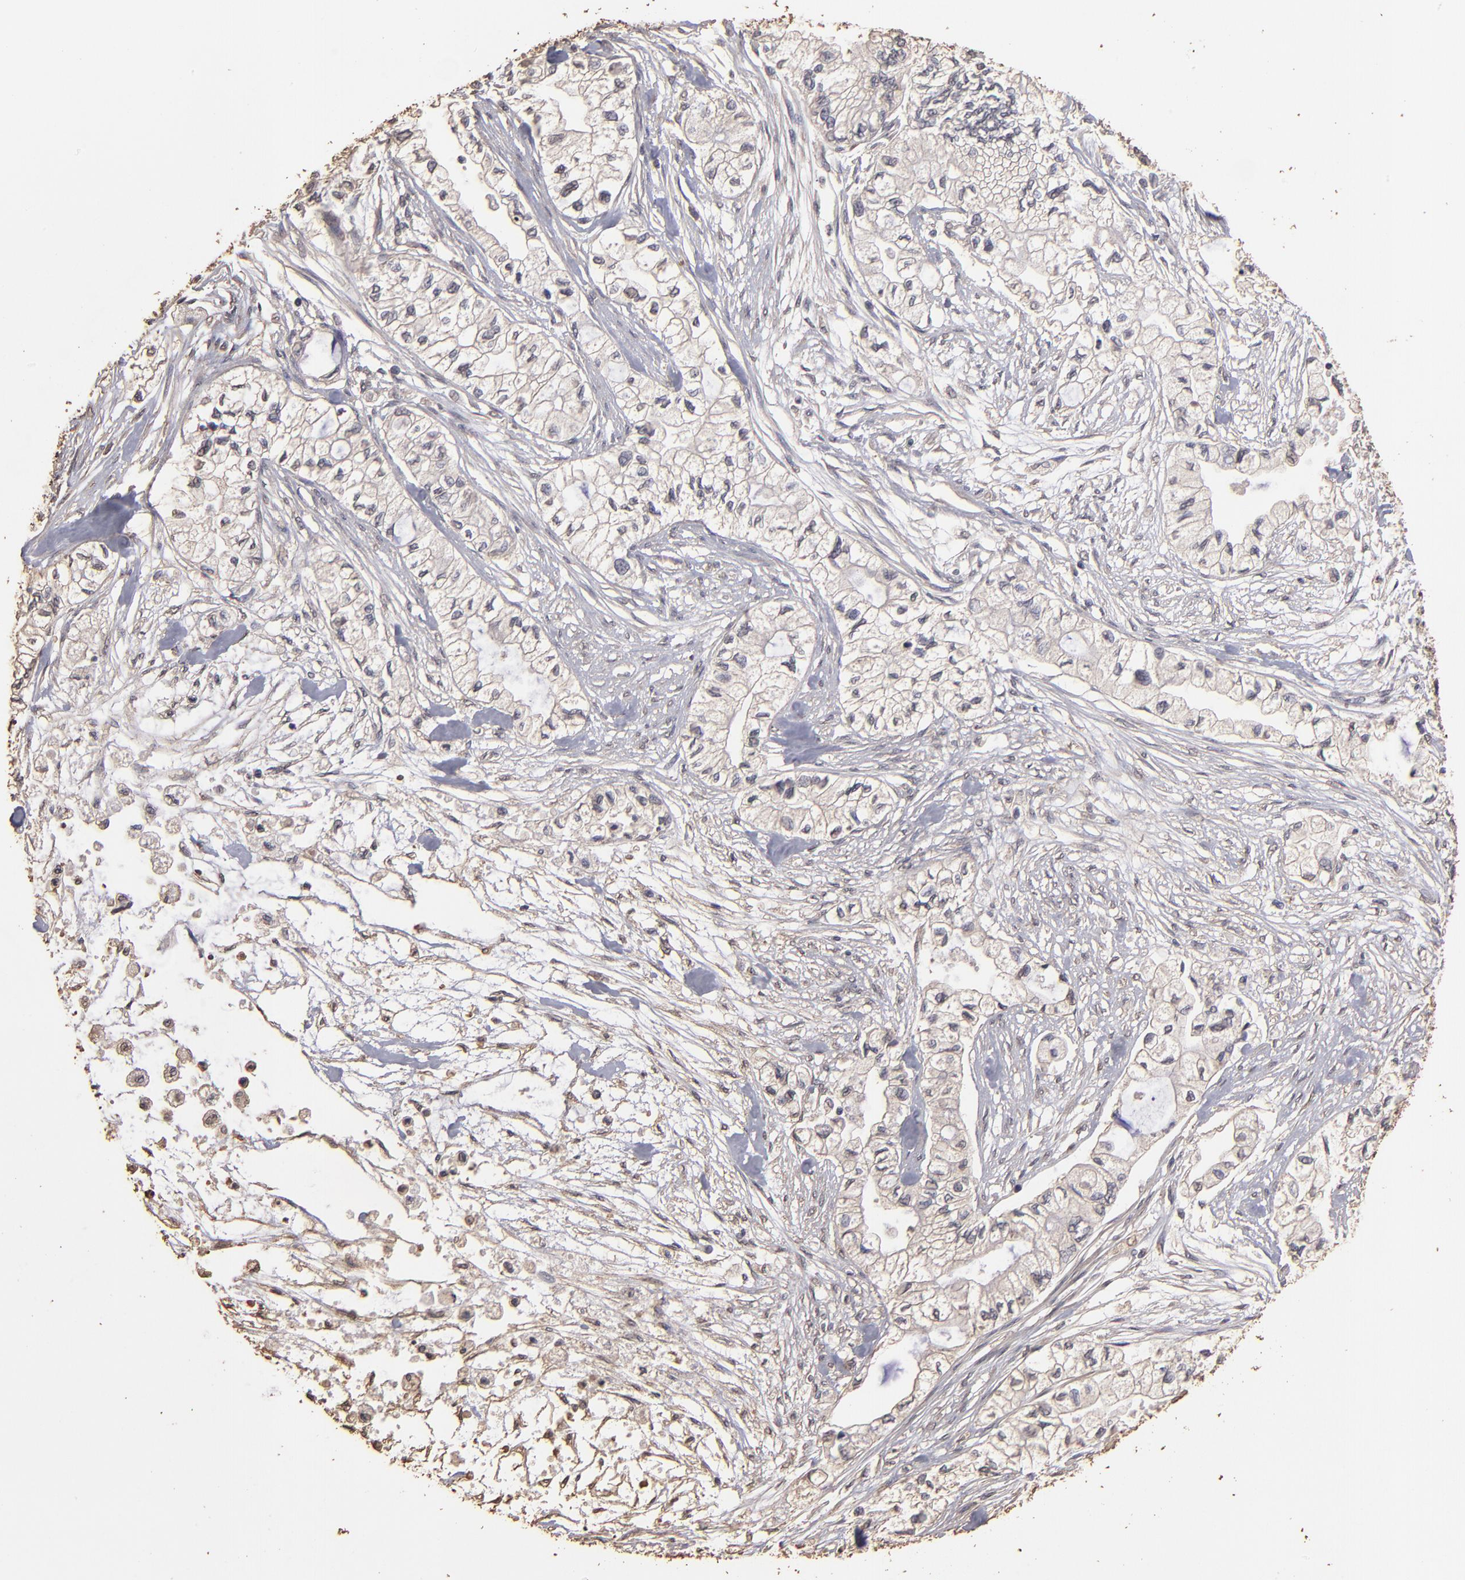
{"staining": {"intensity": "weak", "quantity": "<25%", "location": "cytoplasmic/membranous"}, "tissue": "pancreatic cancer", "cell_type": "Tumor cells", "image_type": "cancer", "snomed": [{"axis": "morphology", "description": "Adenocarcinoma, NOS"}, {"axis": "topography", "description": "Pancreas"}], "caption": "IHC micrograph of adenocarcinoma (pancreatic) stained for a protein (brown), which demonstrates no staining in tumor cells. Nuclei are stained in blue.", "gene": "OPHN1", "patient": {"sex": "male", "age": 79}}